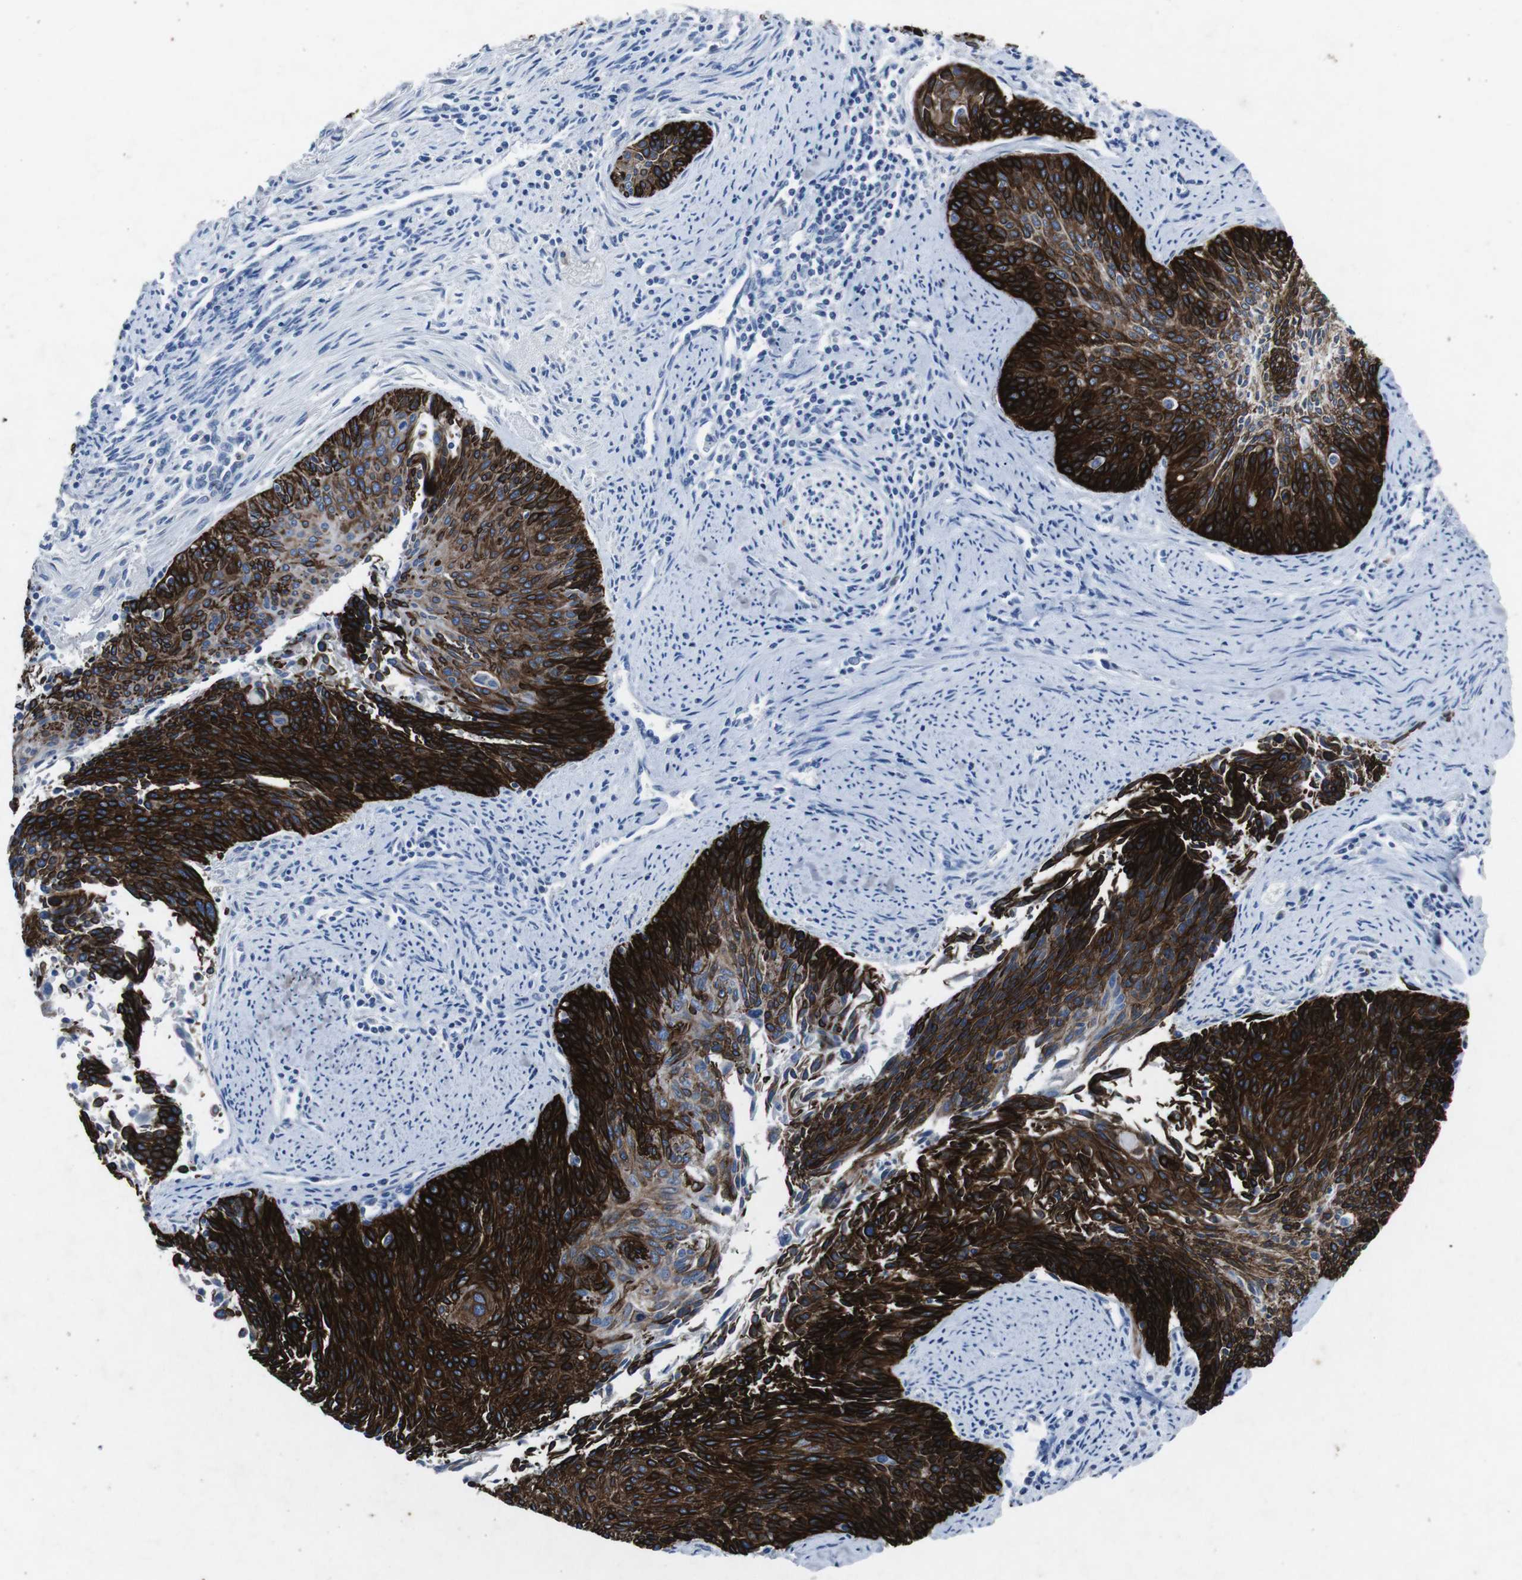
{"staining": {"intensity": "strong", "quantity": ">75%", "location": "cytoplasmic/membranous"}, "tissue": "cervical cancer", "cell_type": "Tumor cells", "image_type": "cancer", "snomed": [{"axis": "morphology", "description": "Squamous cell carcinoma, NOS"}, {"axis": "topography", "description": "Cervix"}], "caption": "This micrograph shows immunohistochemistry staining of cervical squamous cell carcinoma, with high strong cytoplasmic/membranous positivity in approximately >75% of tumor cells.", "gene": "GJB2", "patient": {"sex": "female", "age": 55}}